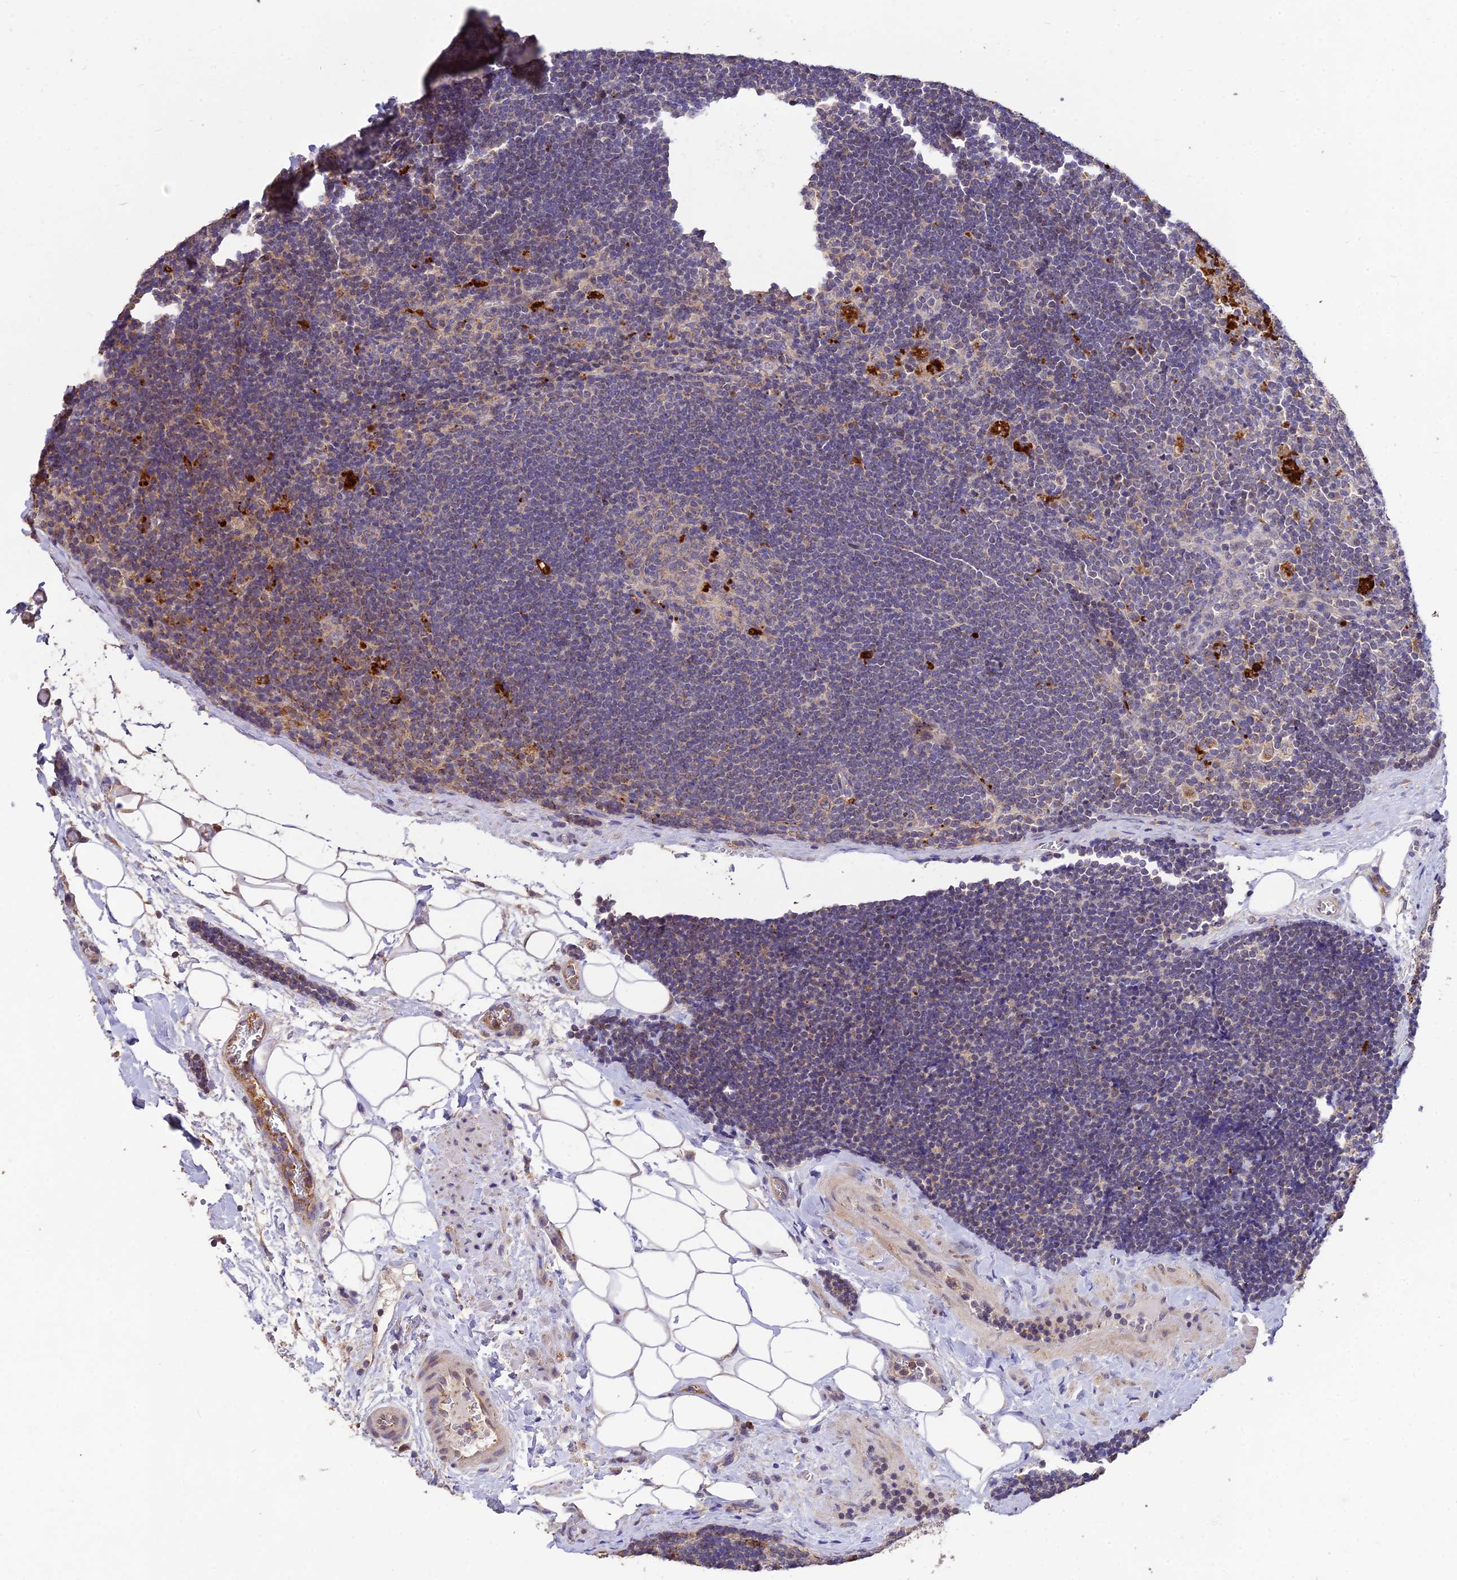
{"staining": {"intensity": "negative", "quantity": "none", "location": "none"}, "tissue": "lymph node", "cell_type": "Germinal center cells", "image_type": "normal", "snomed": [{"axis": "morphology", "description": "Normal tissue, NOS"}, {"axis": "topography", "description": "Lymph node"}], "caption": "This is an IHC photomicrograph of normal human lymph node. There is no positivity in germinal center cells.", "gene": "SDHD", "patient": {"sex": "male", "age": 24}}